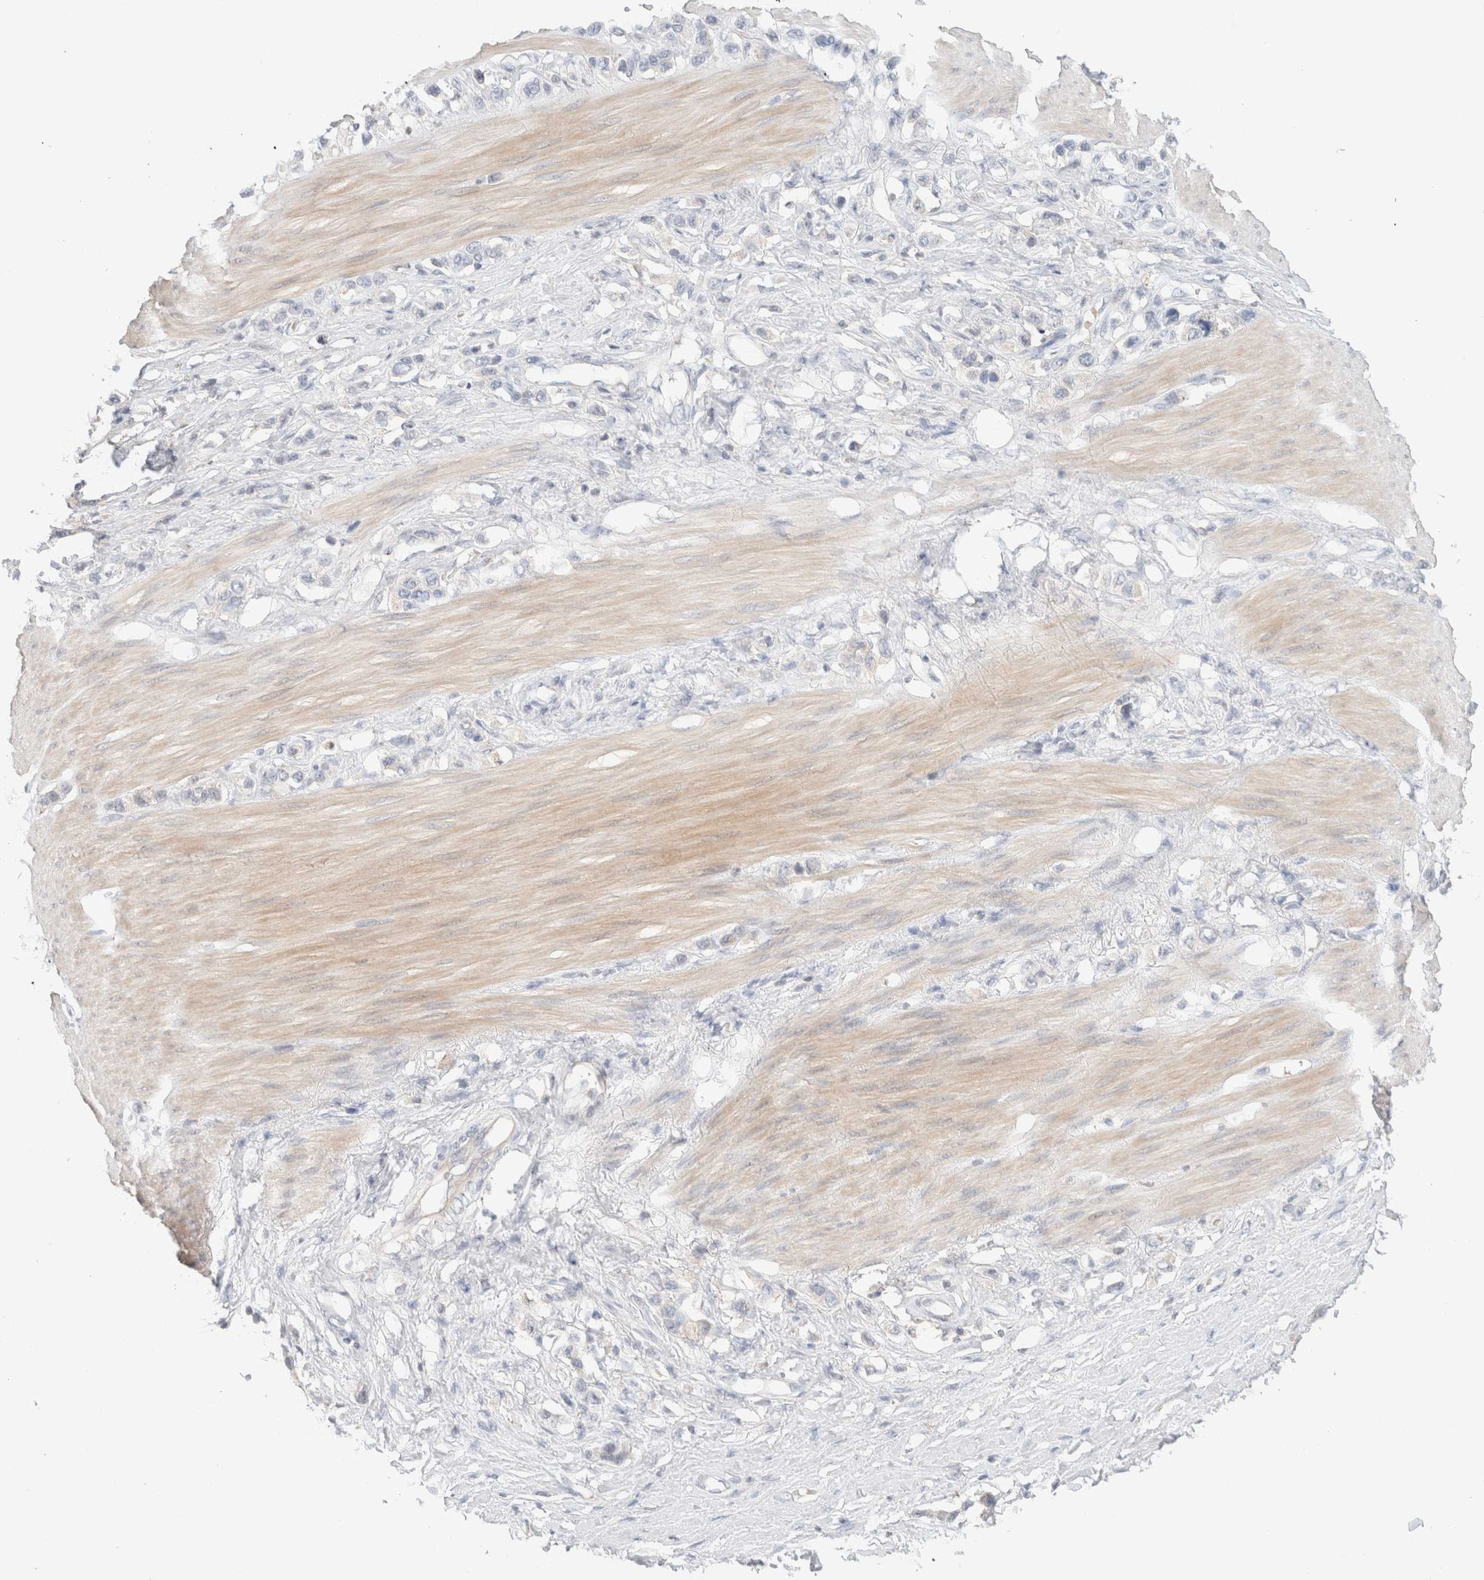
{"staining": {"intensity": "negative", "quantity": "none", "location": "none"}, "tissue": "stomach cancer", "cell_type": "Tumor cells", "image_type": "cancer", "snomed": [{"axis": "morphology", "description": "Adenocarcinoma, NOS"}, {"axis": "topography", "description": "Stomach"}], "caption": "This is an immunohistochemistry photomicrograph of human adenocarcinoma (stomach). There is no positivity in tumor cells.", "gene": "MRM3", "patient": {"sex": "female", "age": 65}}